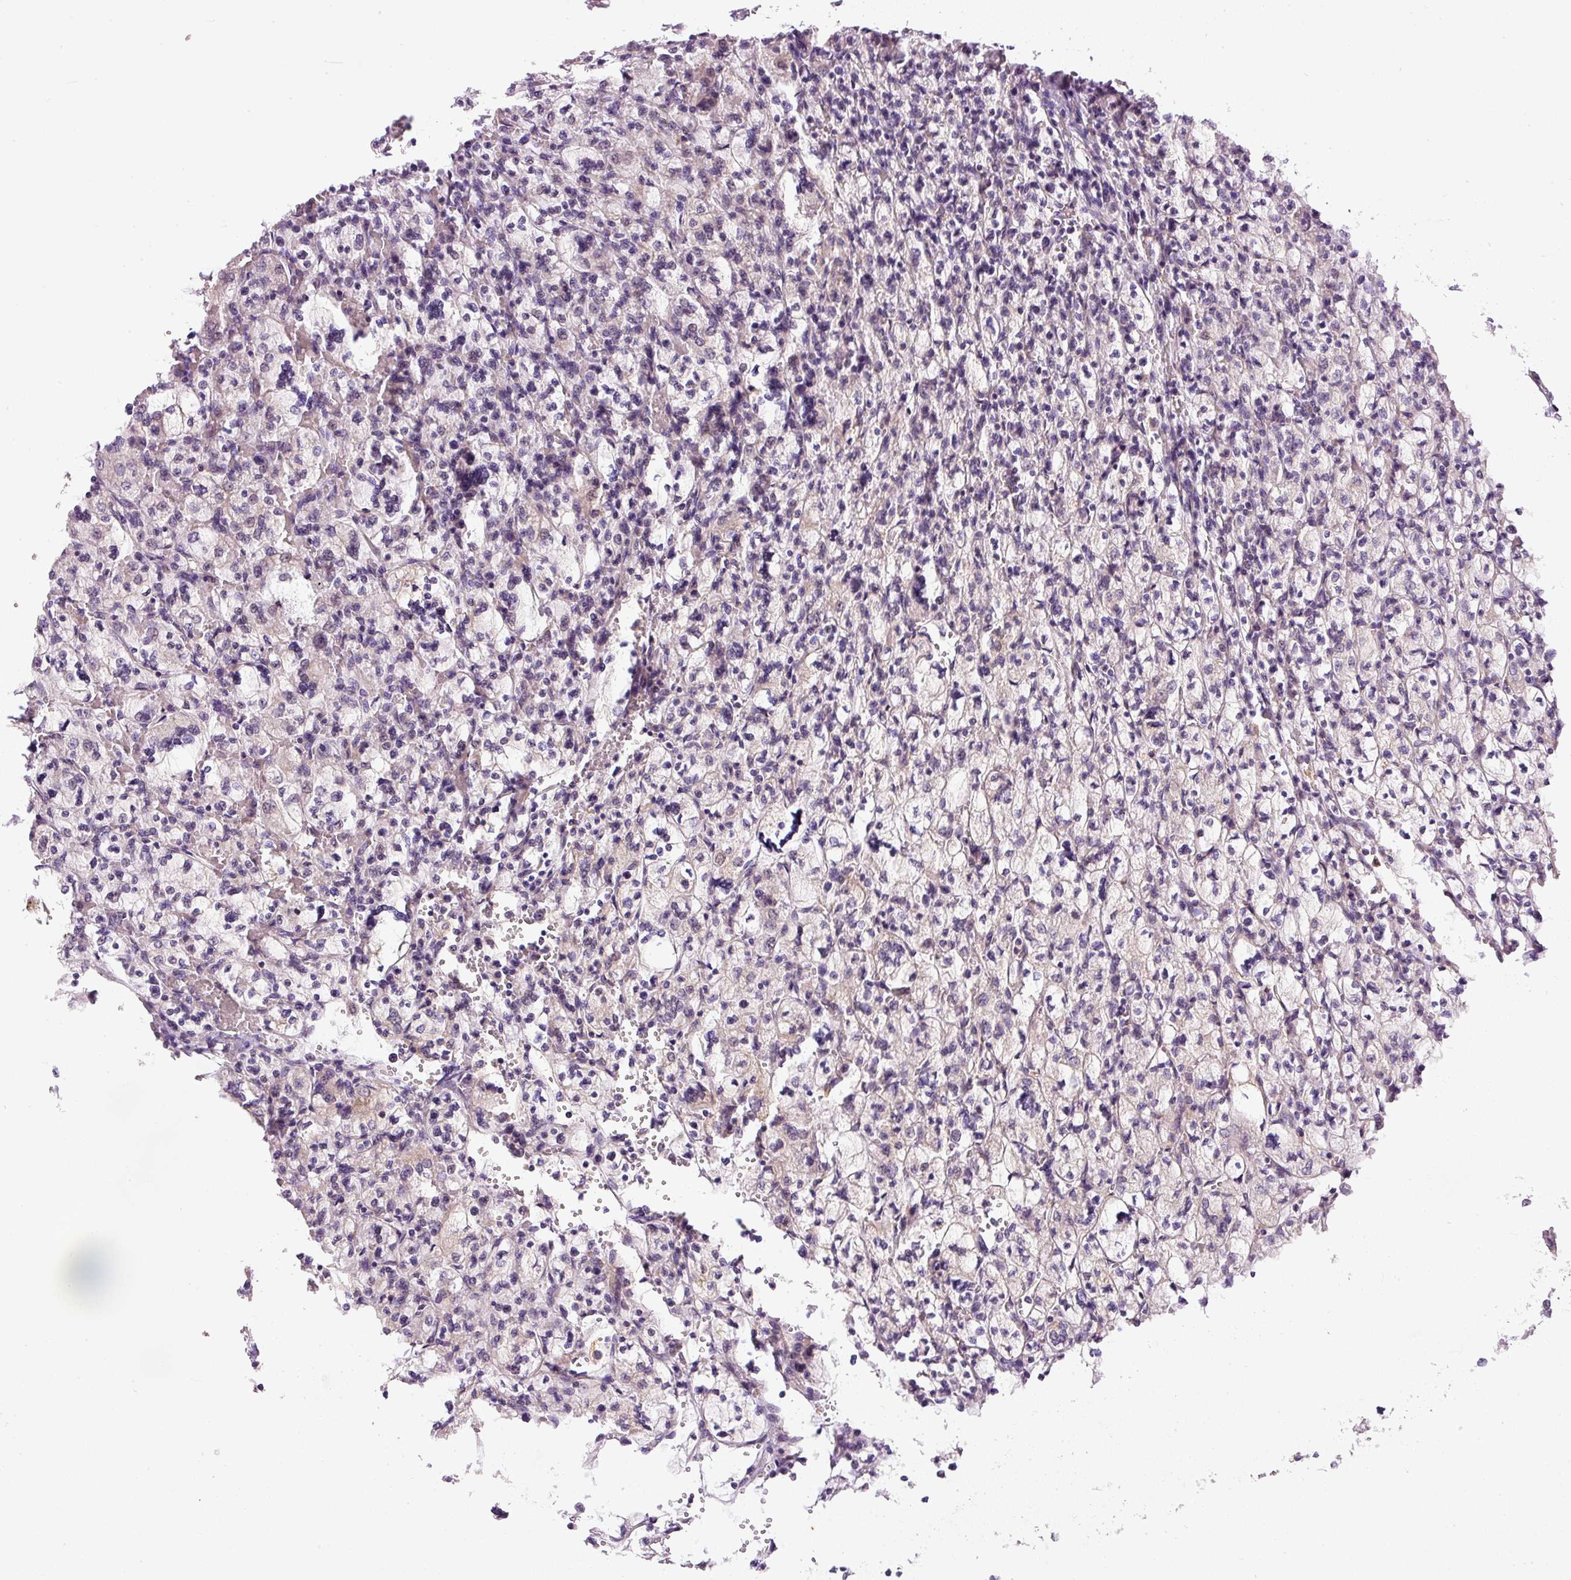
{"staining": {"intensity": "negative", "quantity": "none", "location": "none"}, "tissue": "renal cancer", "cell_type": "Tumor cells", "image_type": "cancer", "snomed": [{"axis": "morphology", "description": "Adenocarcinoma, NOS"}, {"axis": "topography", "description": "Kidney"}], "caption": "There is no significant expression in tumor cells of renal cancer.", "gene": "TBC1D2B", "patient": {"sex": "female", "age": 83}}